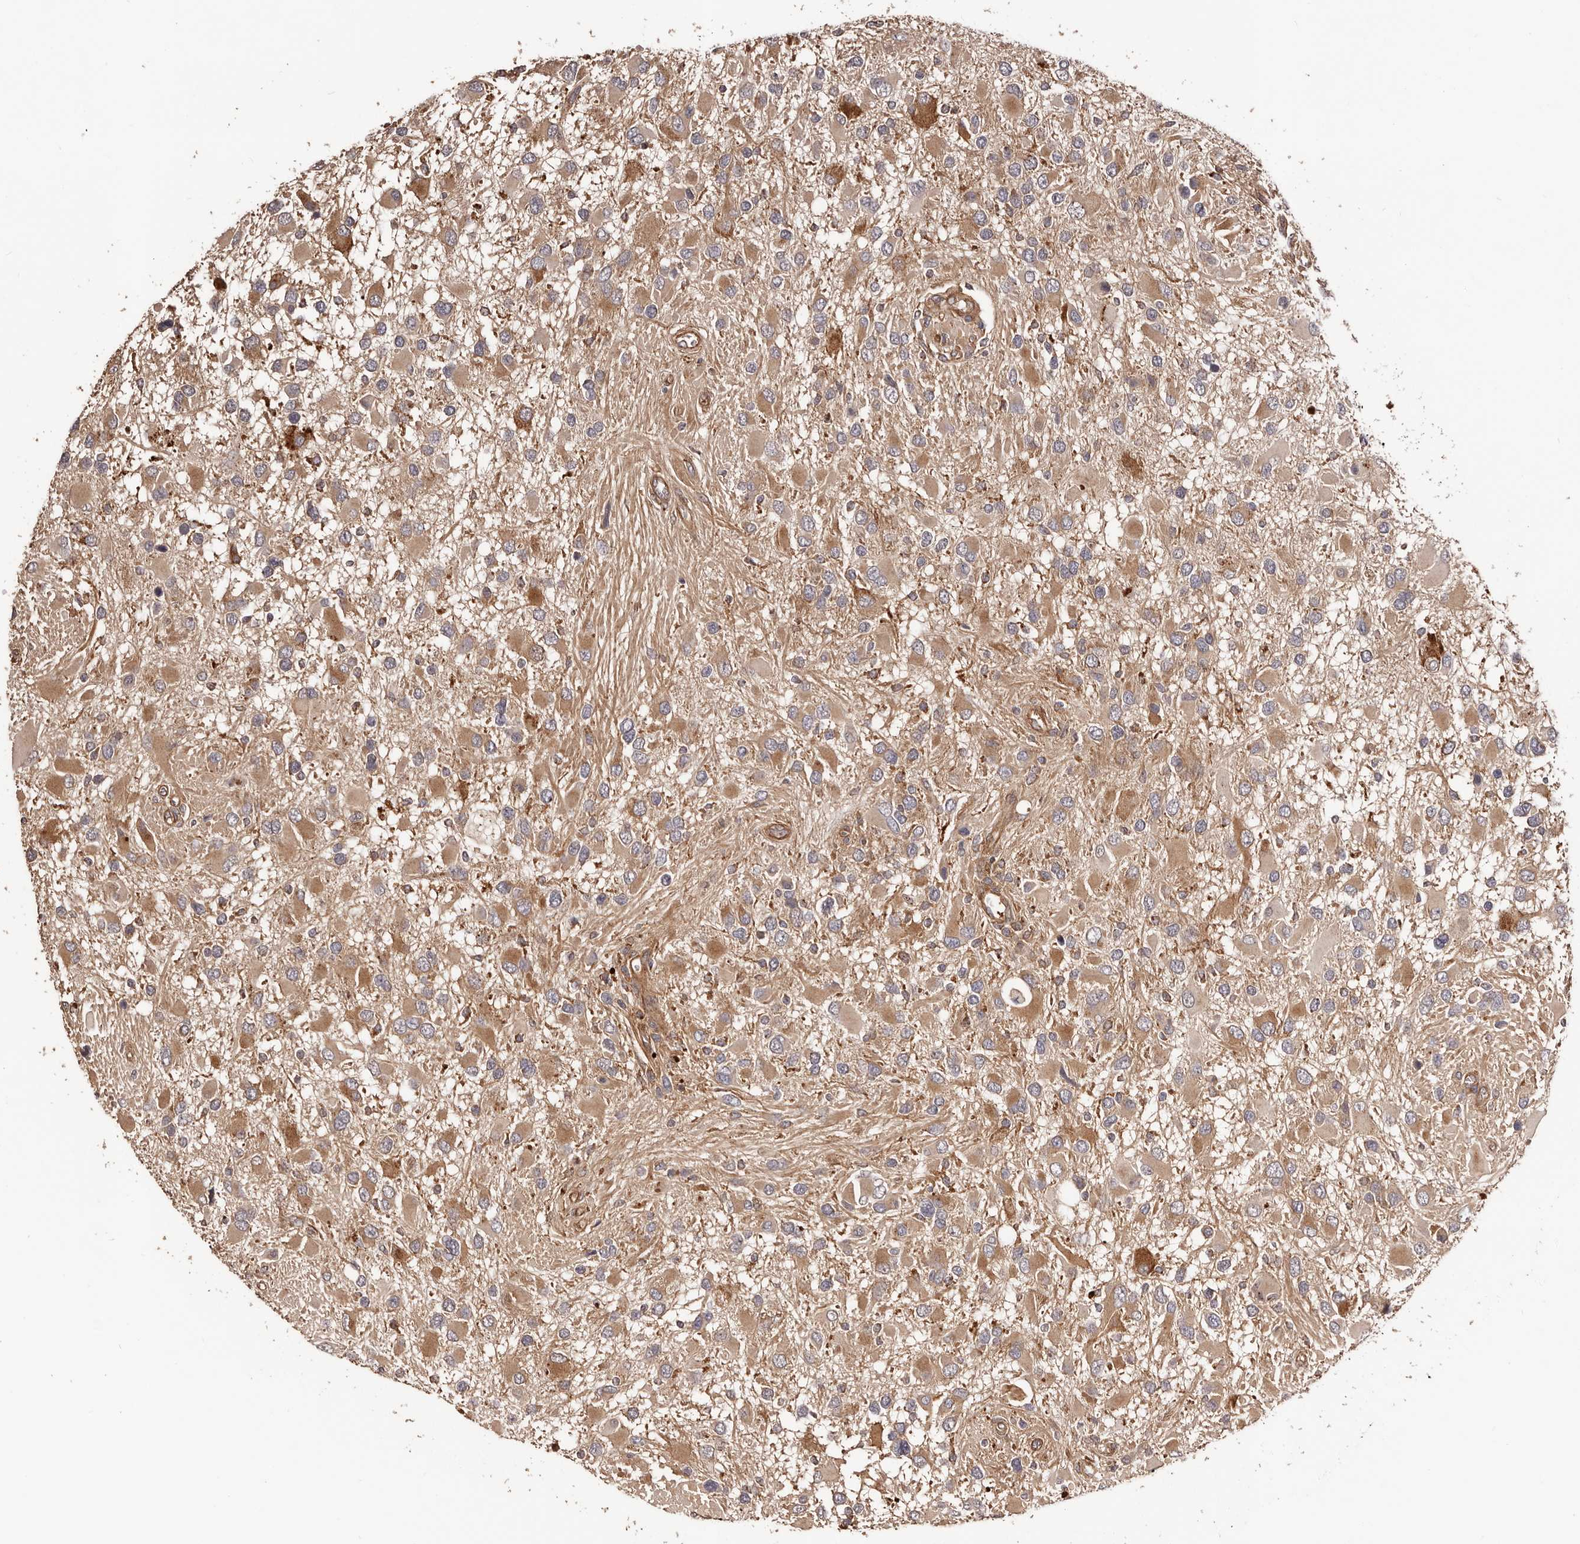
{"staining": {"intensity": "moderate", "quantity": ">75%", "location": "cytoplasmic/membranous"}, "tissue": "glioma", "cell_type": "Tumor cells", "image_type": "cancer", "snomed": [{"axis": "morphology", "description": "Glioma, malignant, High grade"}, {"axis": "topography", "description": "Brain"}], "caption": "Immunohistochemistry (DAB (3,3'-diaminobenzidine)) staining of human malignant glioma (high-grade) reveals moderate cytoplasmic/membranous protein positivity in approximately >75% of tumor cells.", "gene": "GTPBP1", "patient": {"sex": "male", "age": 53}}